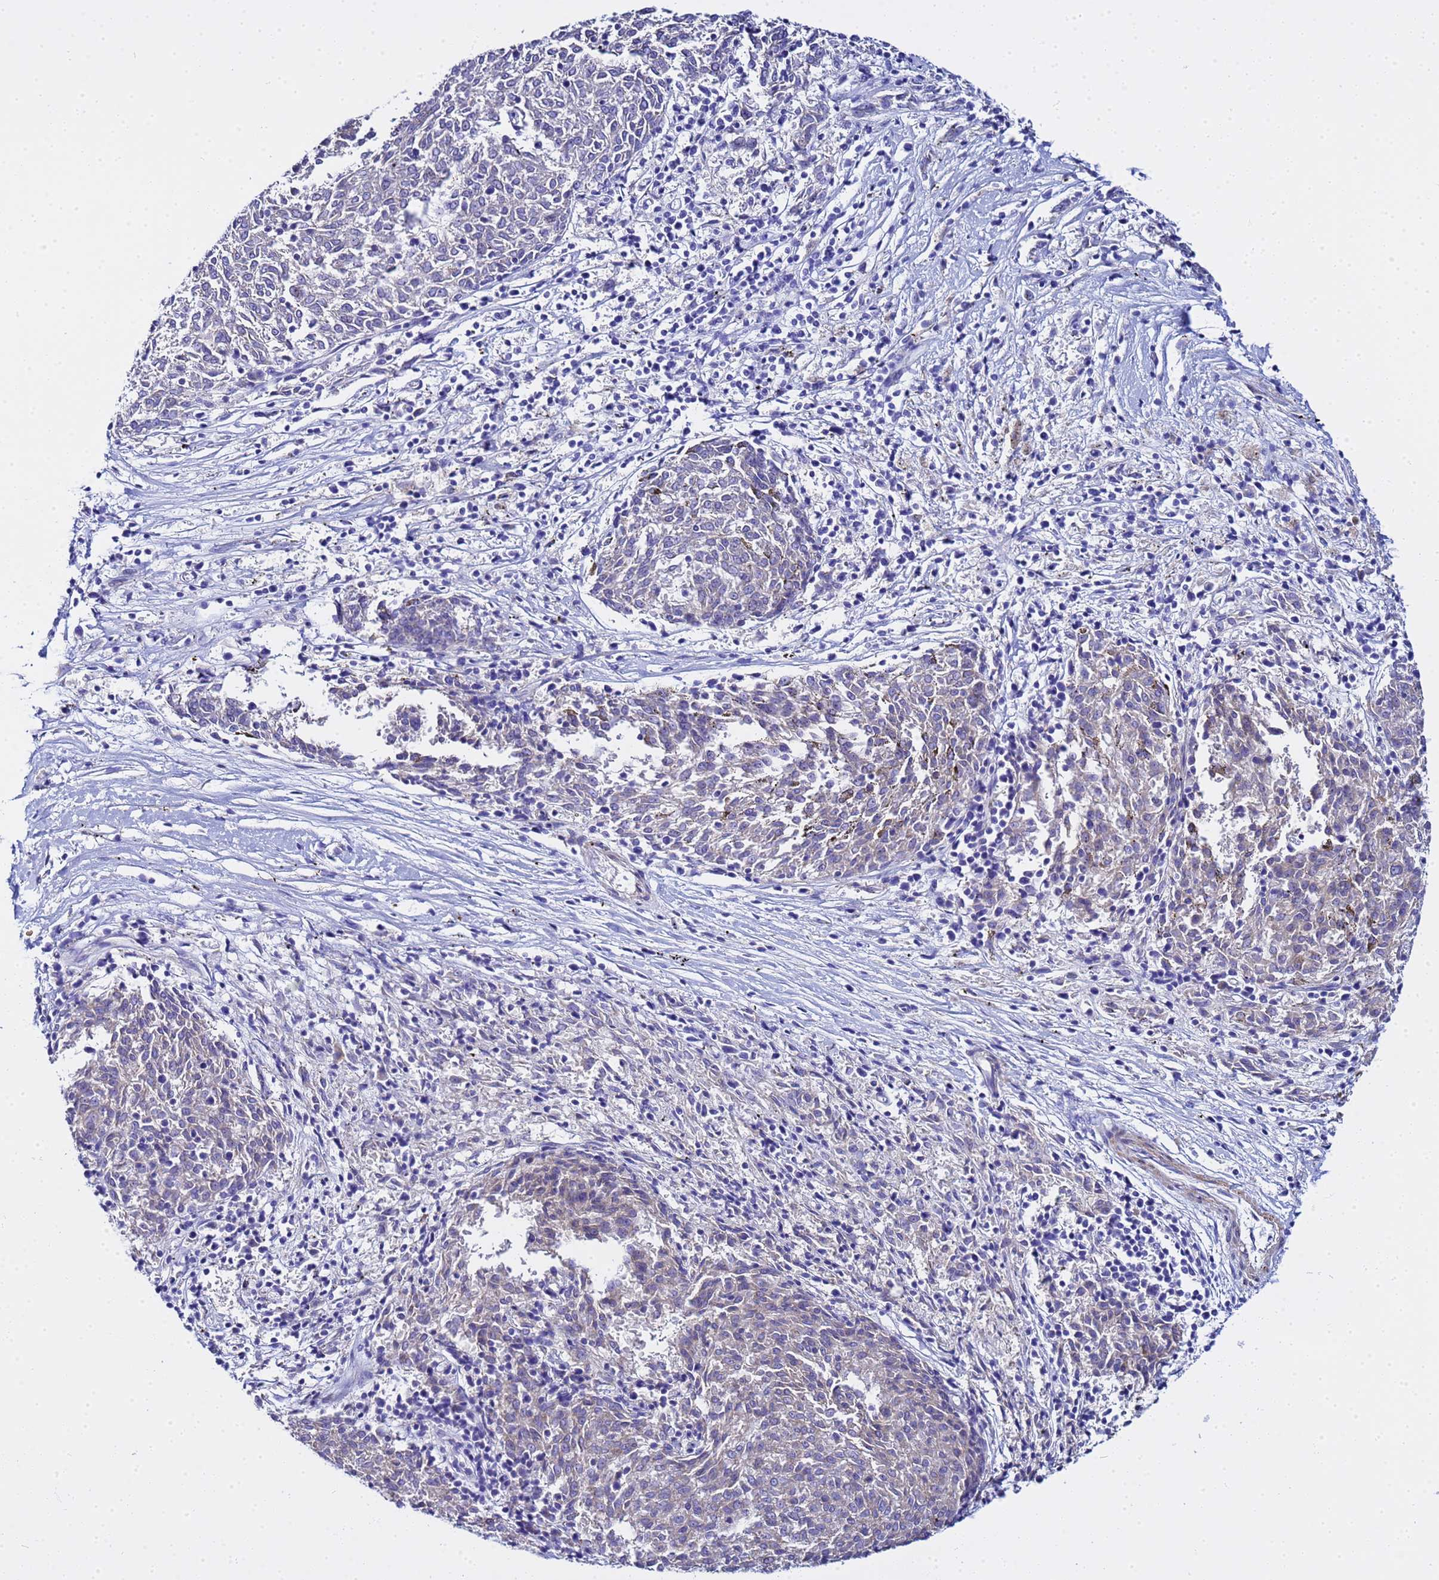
{"staining": {"intensity": "negative", "quantity": "none", "location": "none"}, "tissue": "melanoma", "cell_type": "Tumor cells", "image_type": "cancer", "snomed": [{"axis": "morphology", "description": "Malignant melanoma, NOS"}, {"axis": "topography", "description": "Skin"}], "caption": "DAB immunohistochemical staining of human melanoma reveals no significant staining in tumor cells.", "gene": "USP18", "patient": {"sex": "female", "age": 72}}